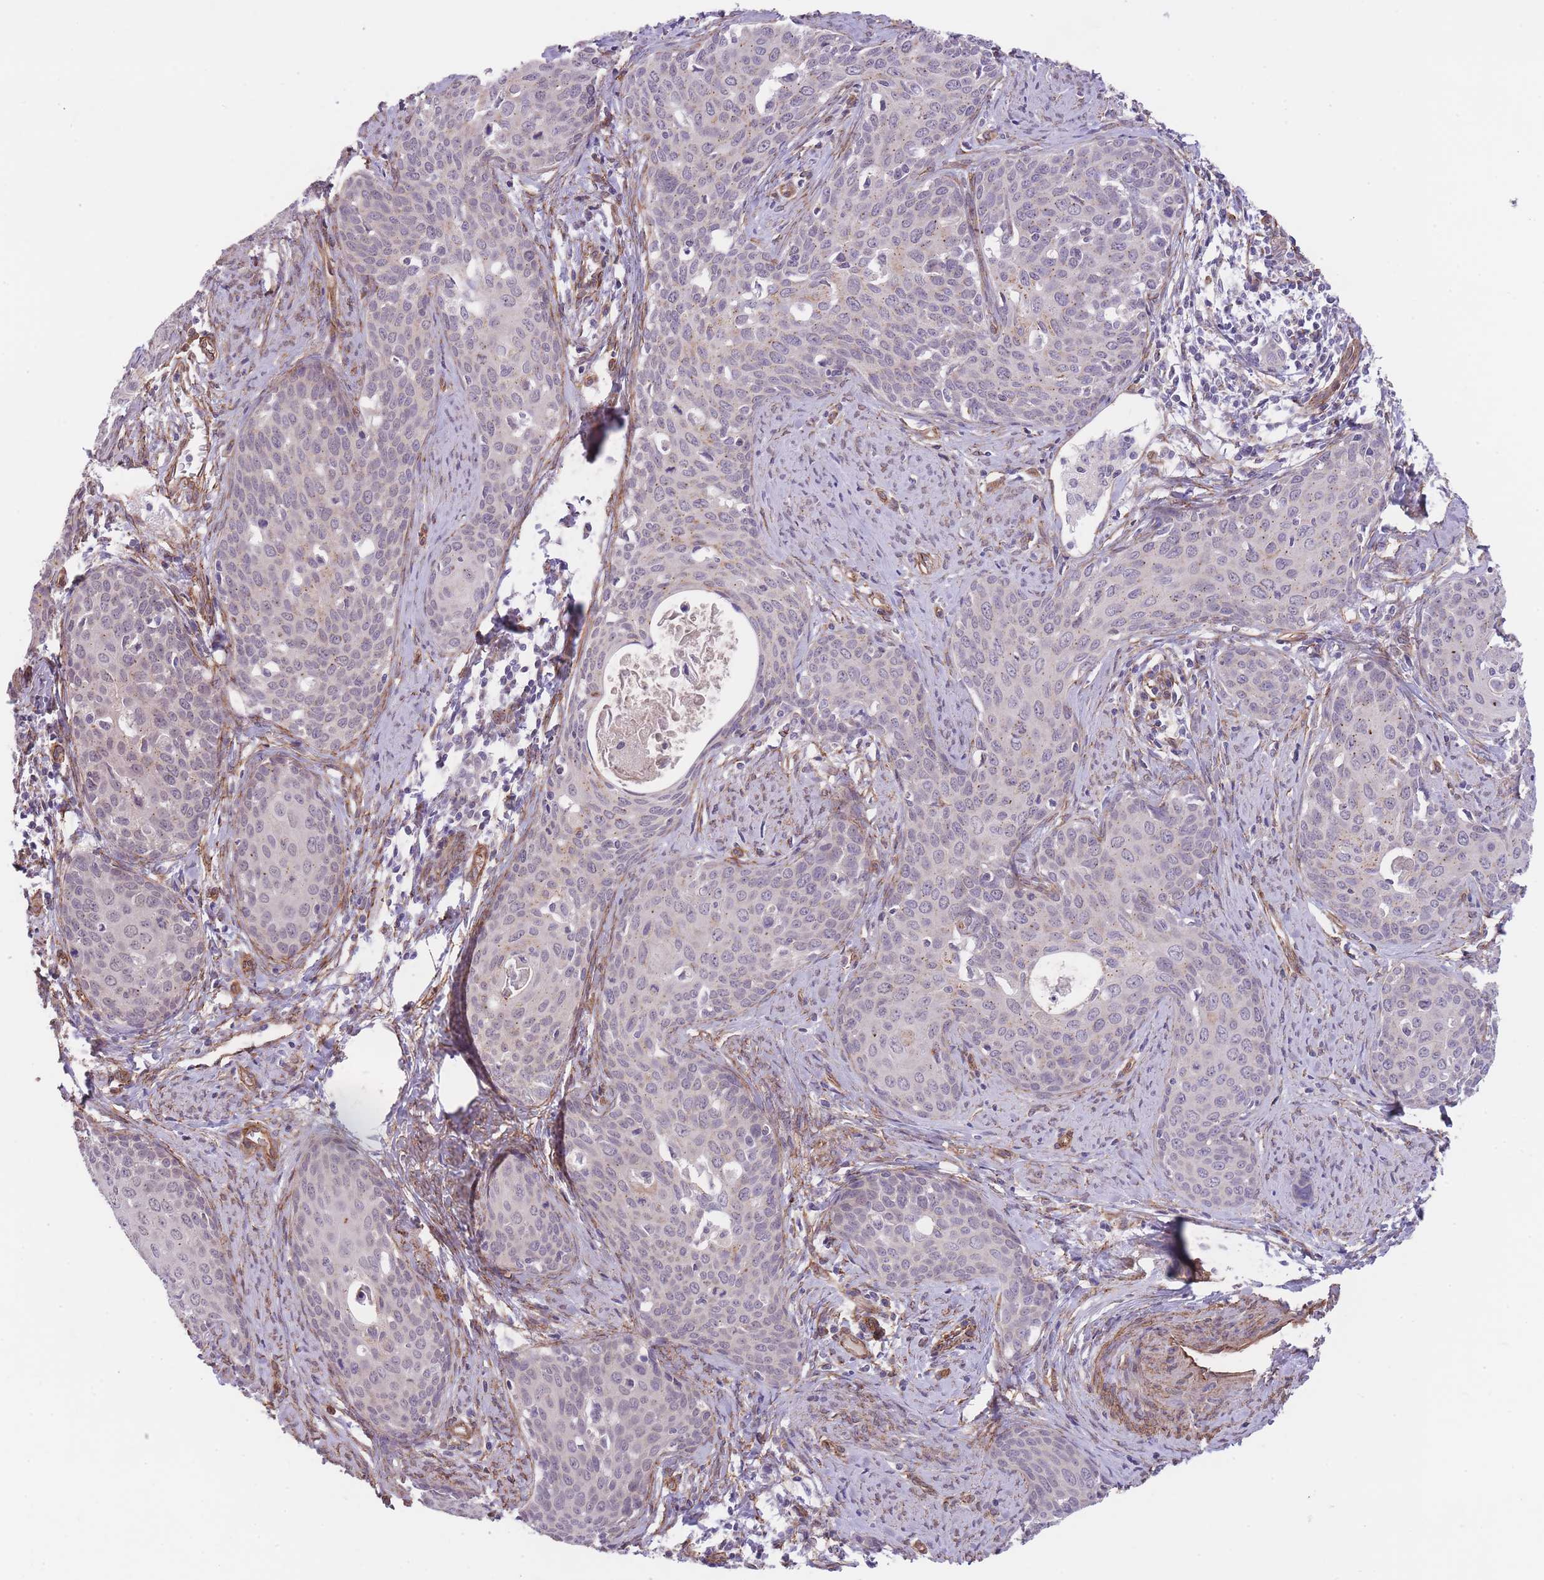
{"staining": {"intensity": "negative", "quantity": "none", "location": "none"}, "tissue": "cervical cancer", "cell_type": "Tumor cells", "image_type": "cancer", "snomed": [{"axis": "morphology", "description": "Squamous cell carcinoma, NOS"}, {"axis": "topography", "description": "Cervix"}], "caption": "Immunohistochemical staining of human cervical cancer (squamous cell carcinoma) reveals no significant expression in tumor cells.", "gene": "QTRT1", "patient": {"sex": "female", "age": 46}}